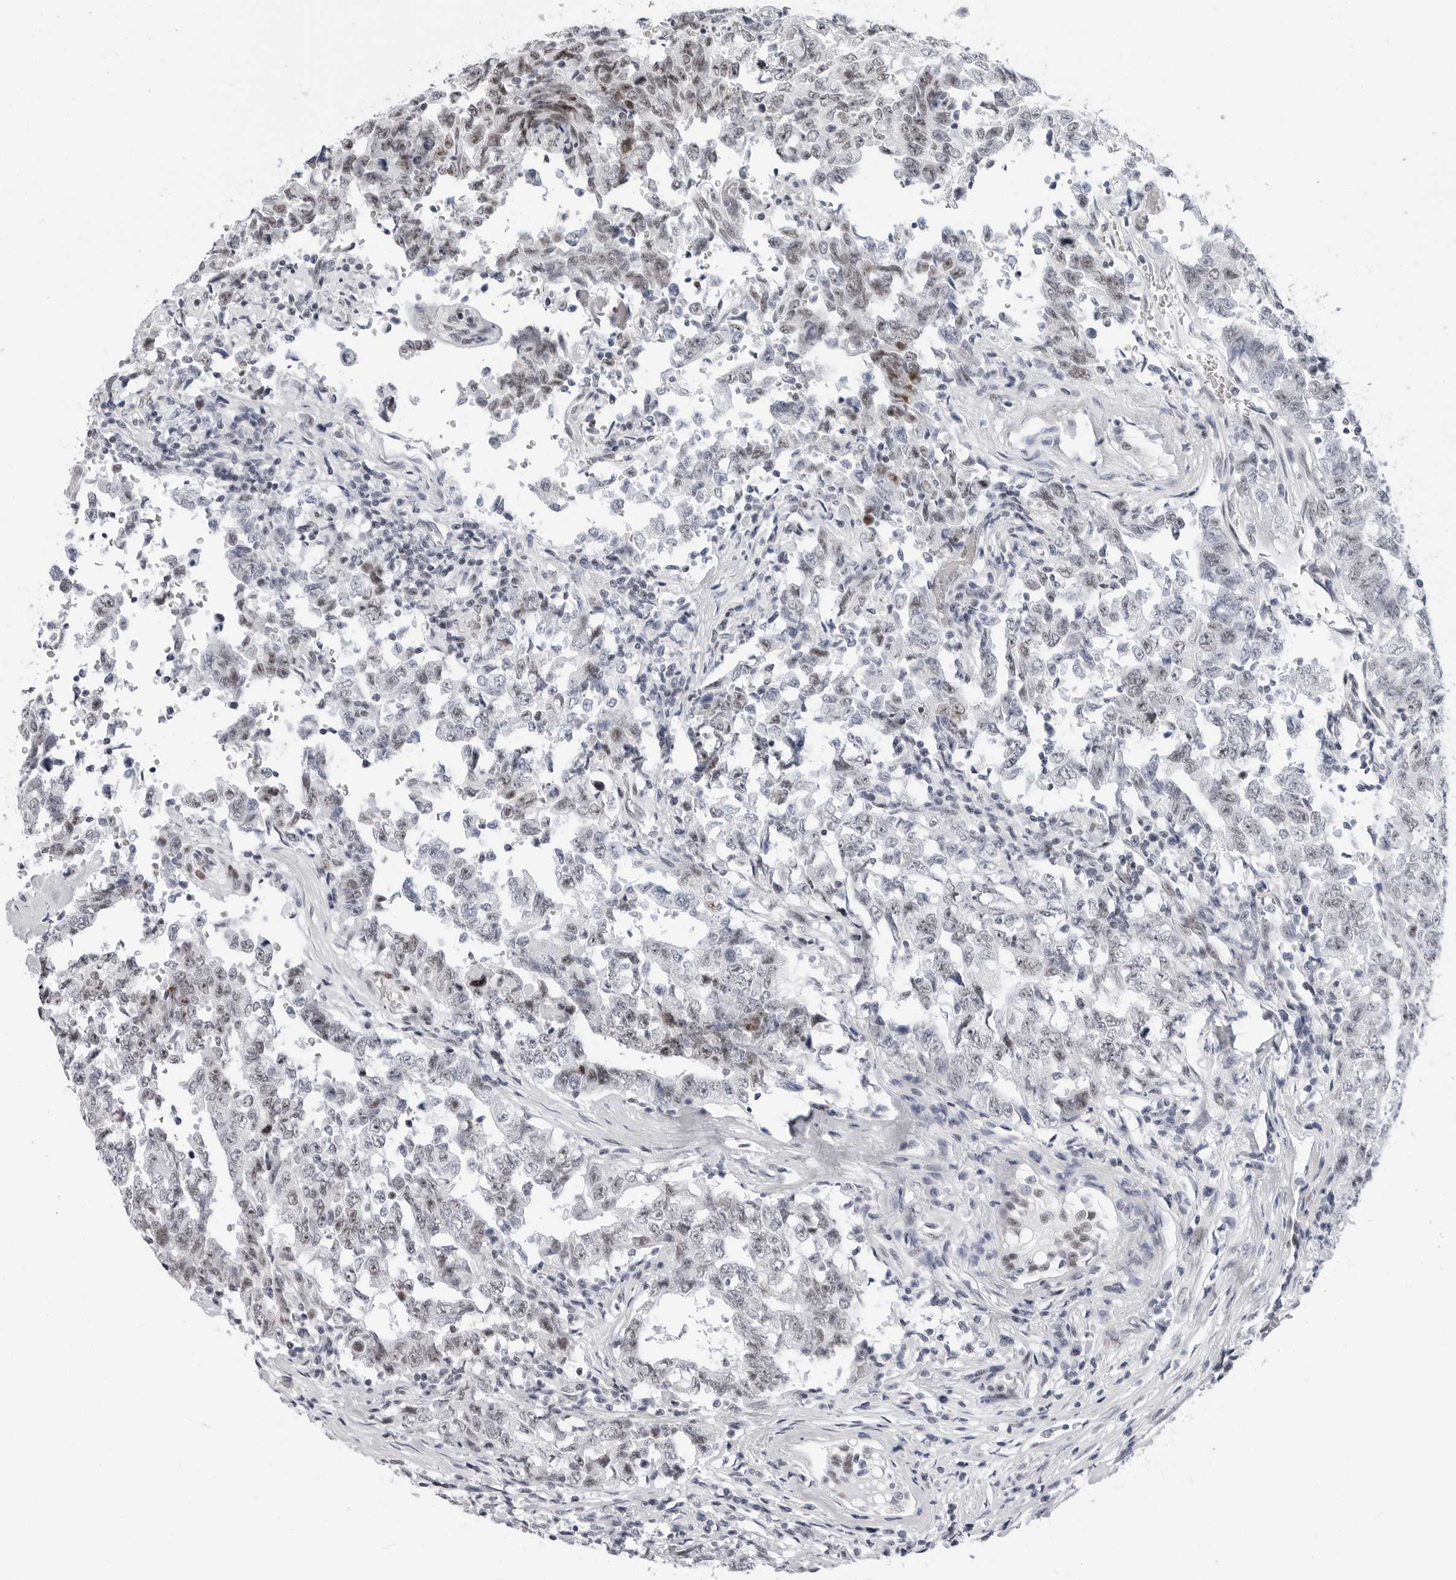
{"staining": {"intensity": "weak", "quantity": ">75%", "location": "nuclear"}, "tissue": "testis cancer", "cell_type": "Tumor cells", "image_type": "cancer", "snomed": [{"axis": "morphology", "description": "Carcinoma, Embryonal, NOS"}, {"axis": "topography", "description": "Testis"}], "caption": "Testis cancer (embryonal carcinoma) stained for a protein (brown) exhibits weak nuclear positive positivity in about >75% of tumor cells.", "gene": "VEZF1", "patient": {"sex": "male", "age": 26}}